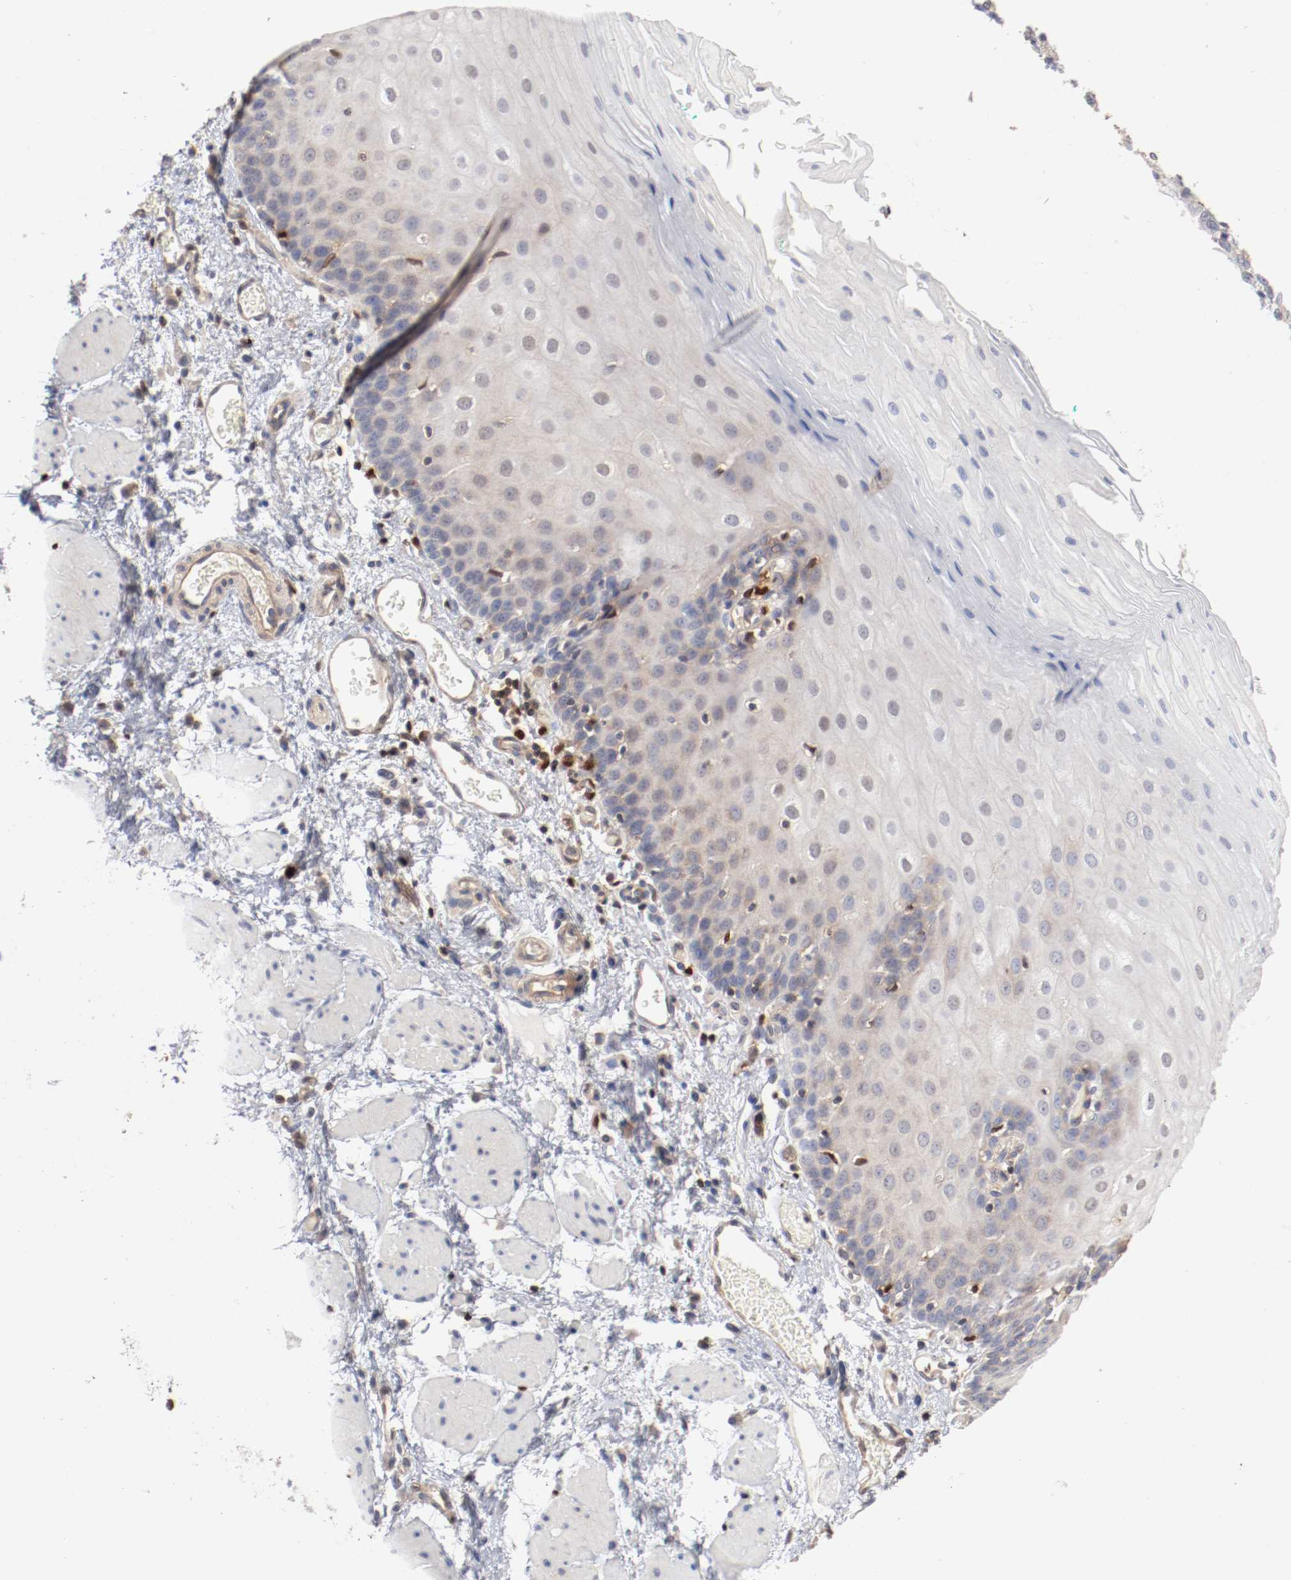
{"staining": {"intensity": "negative", "quantity": "none", "location": "none"}, "tissue": "esophagus", "cell_type": "Squamous epithelial cells", "image_type": "normal", "snomed": [{"axis": "morphology", "description": "Normal tissue, NOS"}, {"axis": "topography", "description": "Esophagus"}], "caption": "This is an immunohistochemistry (IHC) photomicrograph of normal esophagus. There is no expression in squamous epithelial cells.", "gene": "ARHGEF6", "patient": {"sex": "male", "age": 69}}